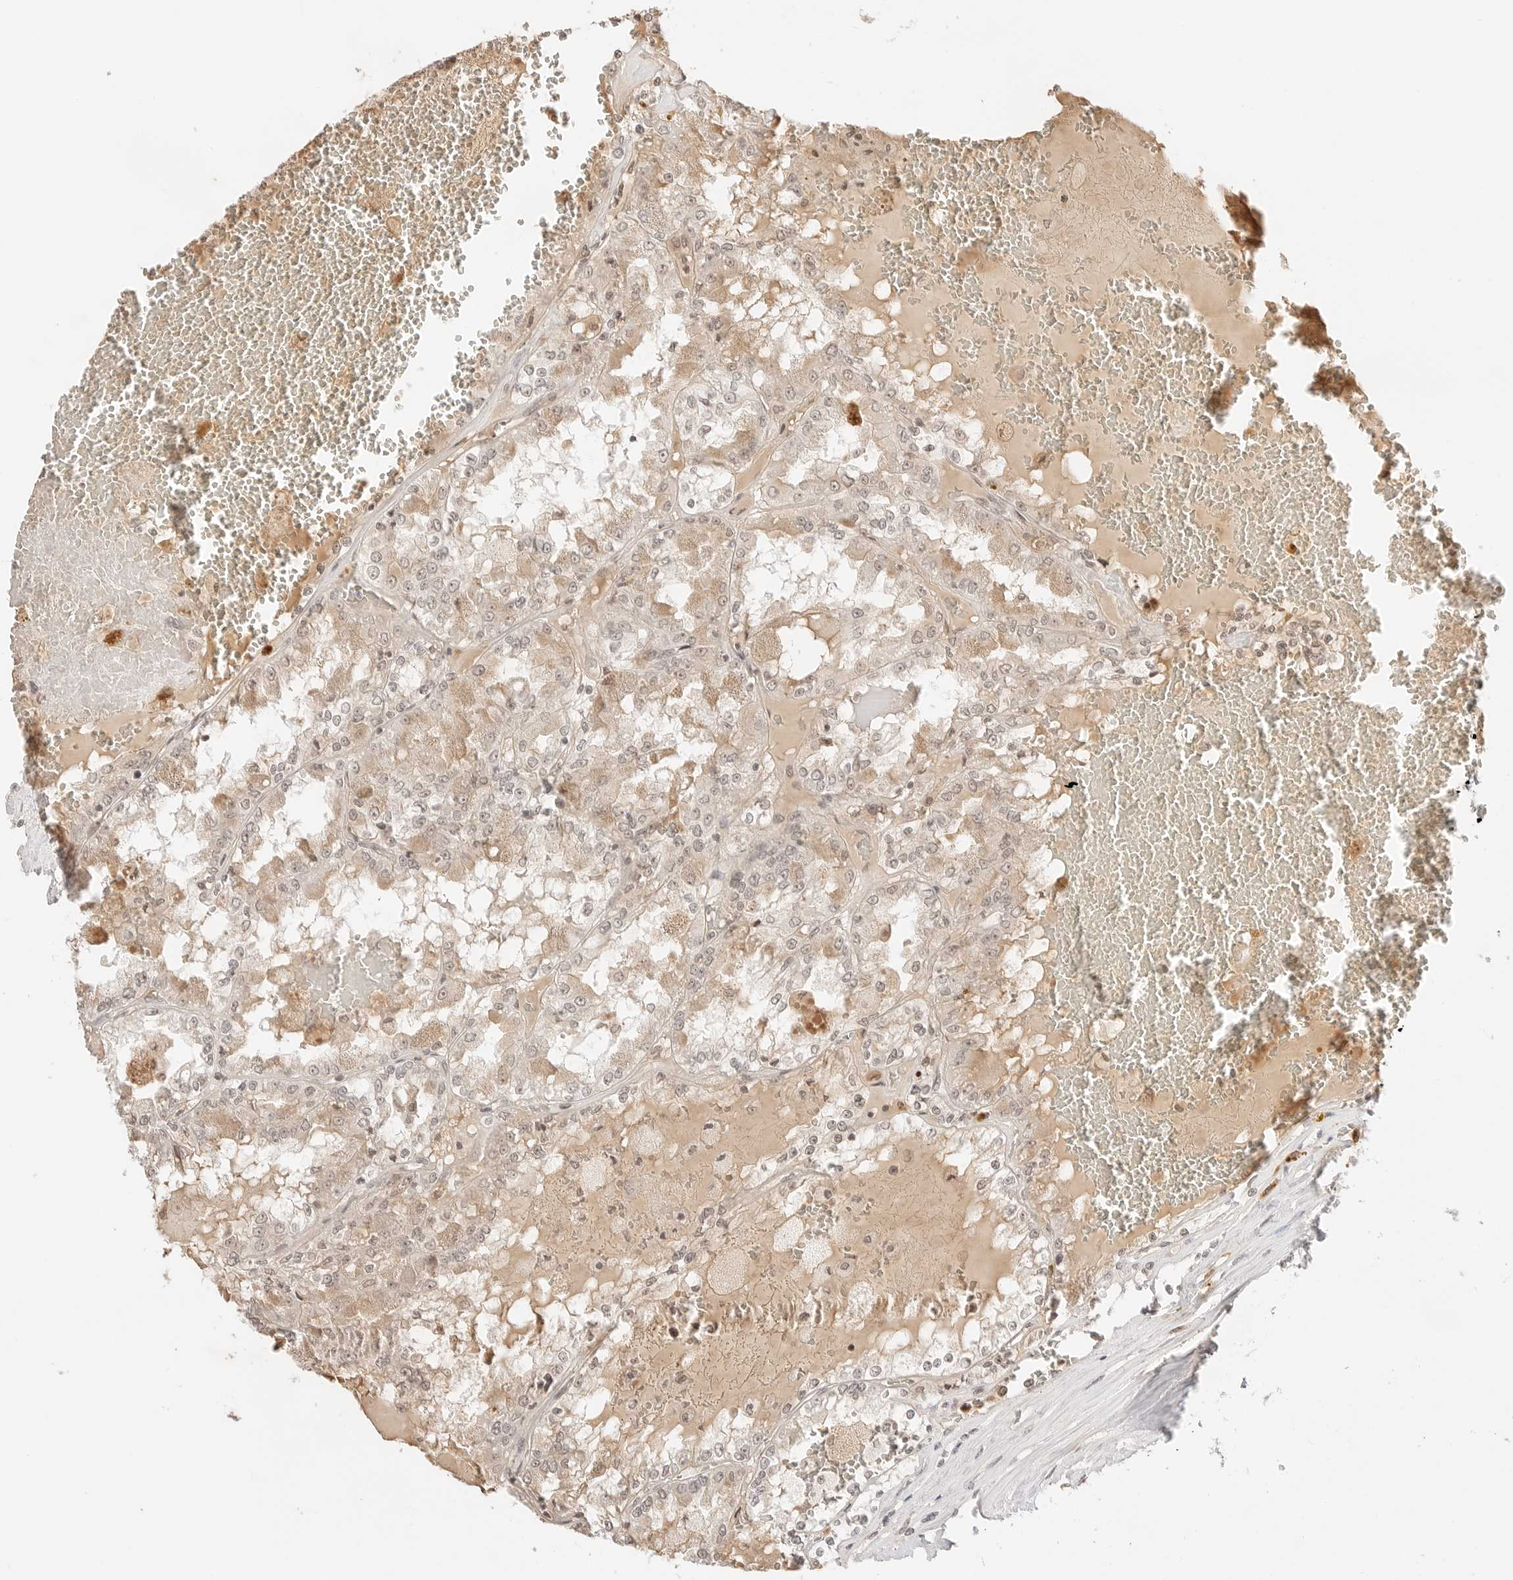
{"staining": {"intensity": "weak", "quantity": "25%-75%", "location": "cytoplasmic/membranous"}, "tissue": "renal cancer", "cell_type": "Tumor cells", "image_type": "cancer", "snomed": [{"axis": "morphology", "description": "Adenocarcinoma, NOS"}, {"axis": "topography", "description": "Kidney"}], "caption": "Renal adenocarcinoma was stained to show a protein in brown. There is low levels of weak cytoplasmic/membranous expression in approximately 25%-75% of tumor cells.", "gene": "RPS6KL1", "patient": {"sex": "female", "age": 56}}